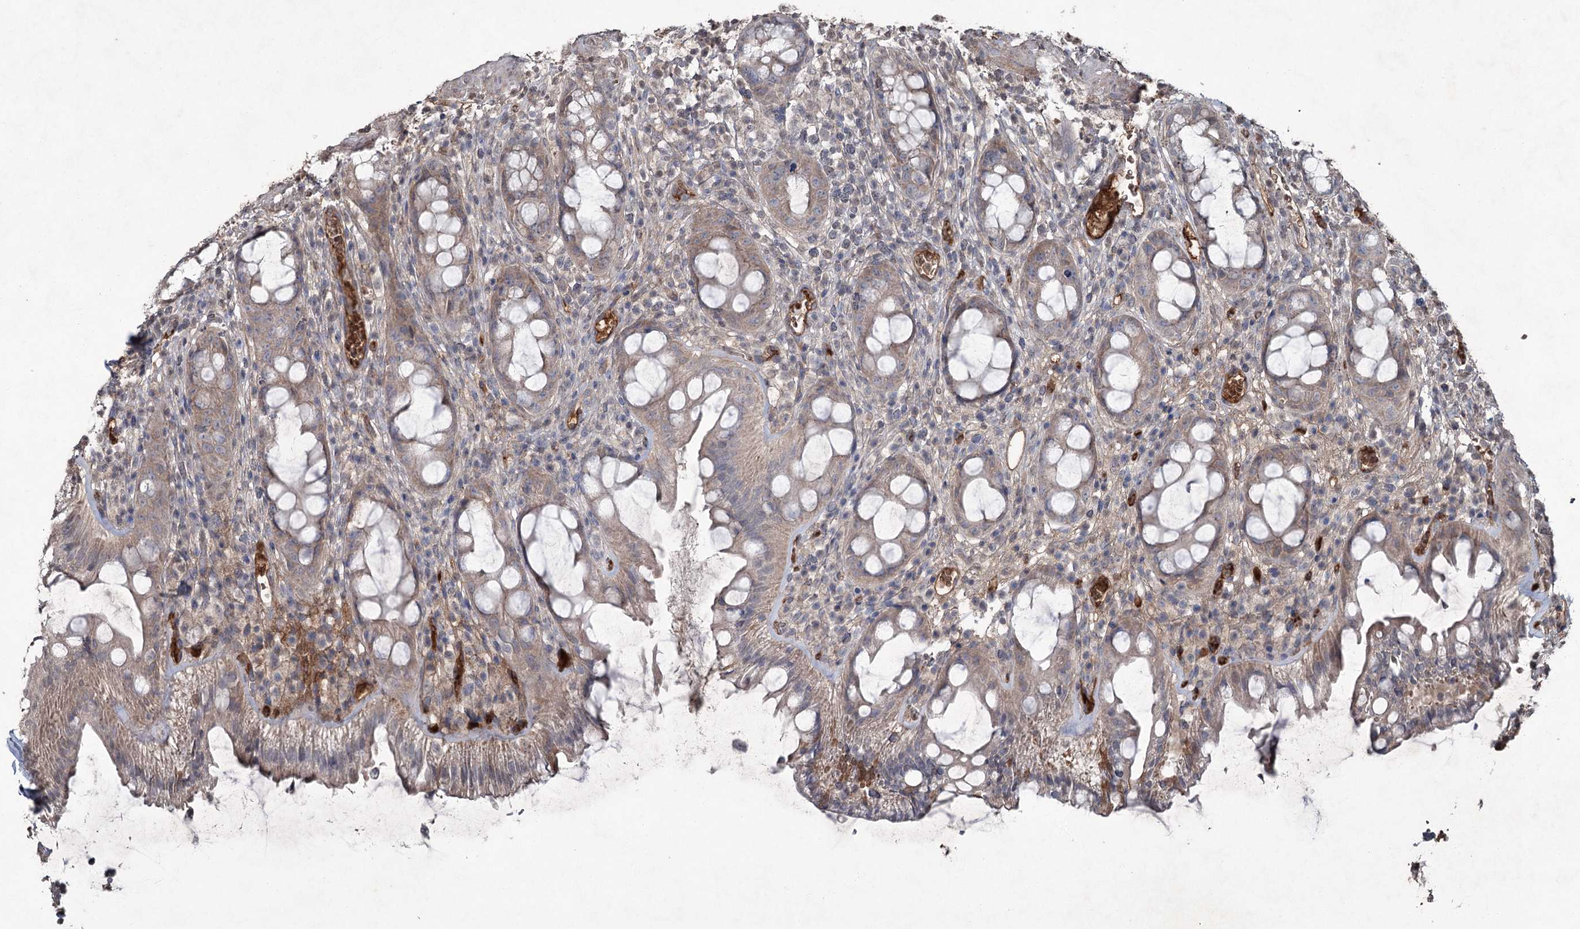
{"staining": {"intensity": "weak", "quantity": "25%-75%", "location": "cytoplasmic/membranous"}, "tissue": "rectum", "cell_type": "Glandular cells", "image_type": "normal", "snomed": [{"axis": "morphology", "description": "Normal tissue, NOS"}, {"axis": "topography", "description": "Rectum"}], "caption": "Rectum stained with IHC shows weak cytoplasmic/membranous expression in approximately 25%-75% of glandular cells. (DAB IHC, brown staining for protein, blue staining for nuclei).", "gene": "PGLYRP2", "patient": {"sex": "female", "age": 57}}